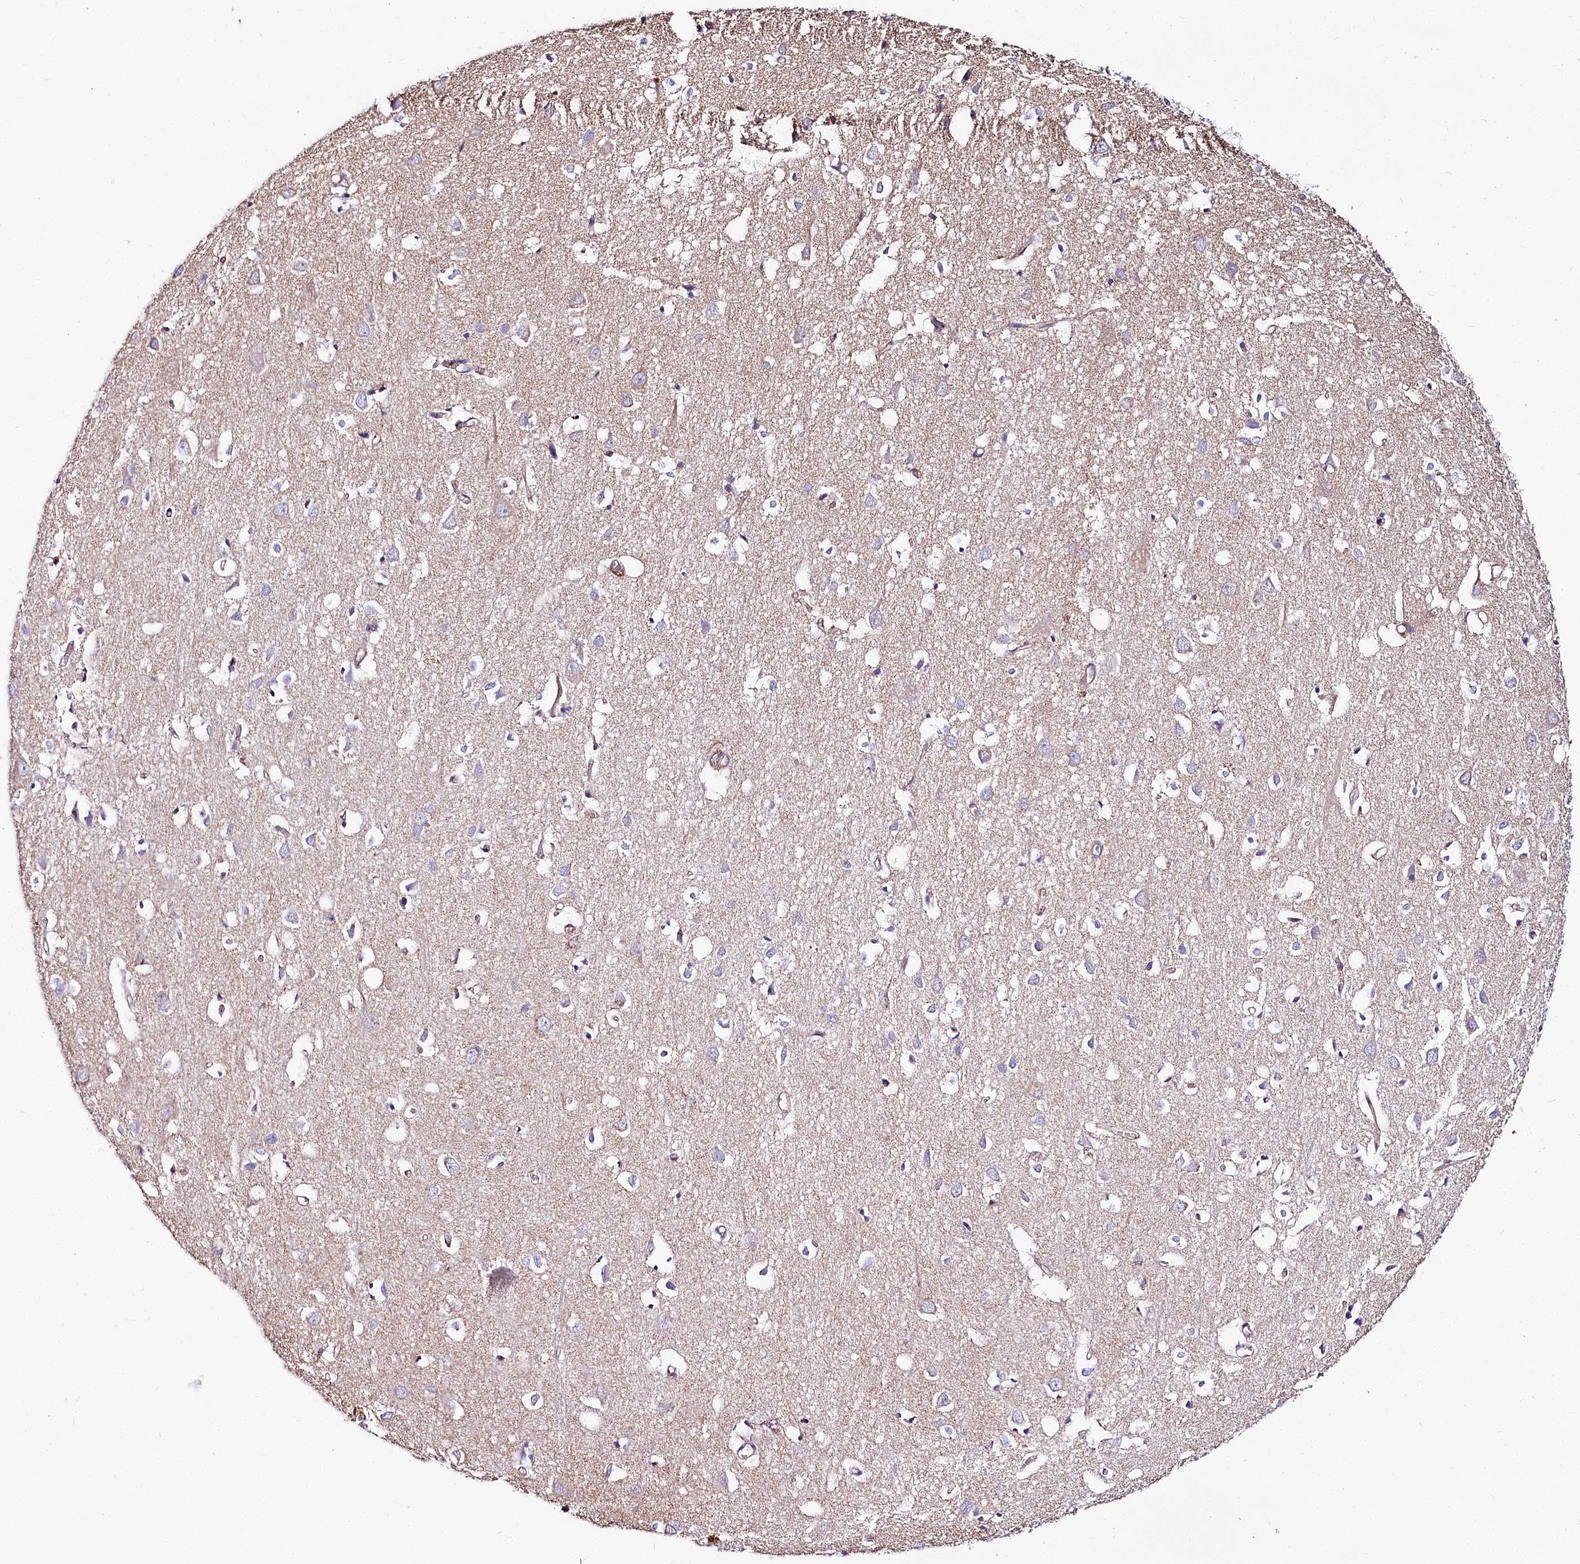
{"staining": {"intensity": "weak", "quantity": ">75%", "location": "cytoplasmic/membranous"}, "tissue": "cerebral cortex", "cell_type": "Endothelial cells", "image_type": "normal", "snomed": [{"axis": "morphology", "description": "Normal tissue, NOS"}, {"axis": "topography", "description": "Cerebral cortex"}], "caption": "Protein staining exhibits weak cytoplasmic/membranous positivity in about >75% of endothelial cells in benign cerebral cortex.", "gene": "FCHSD2", "patient": {"sex": "female", "age": 64}}